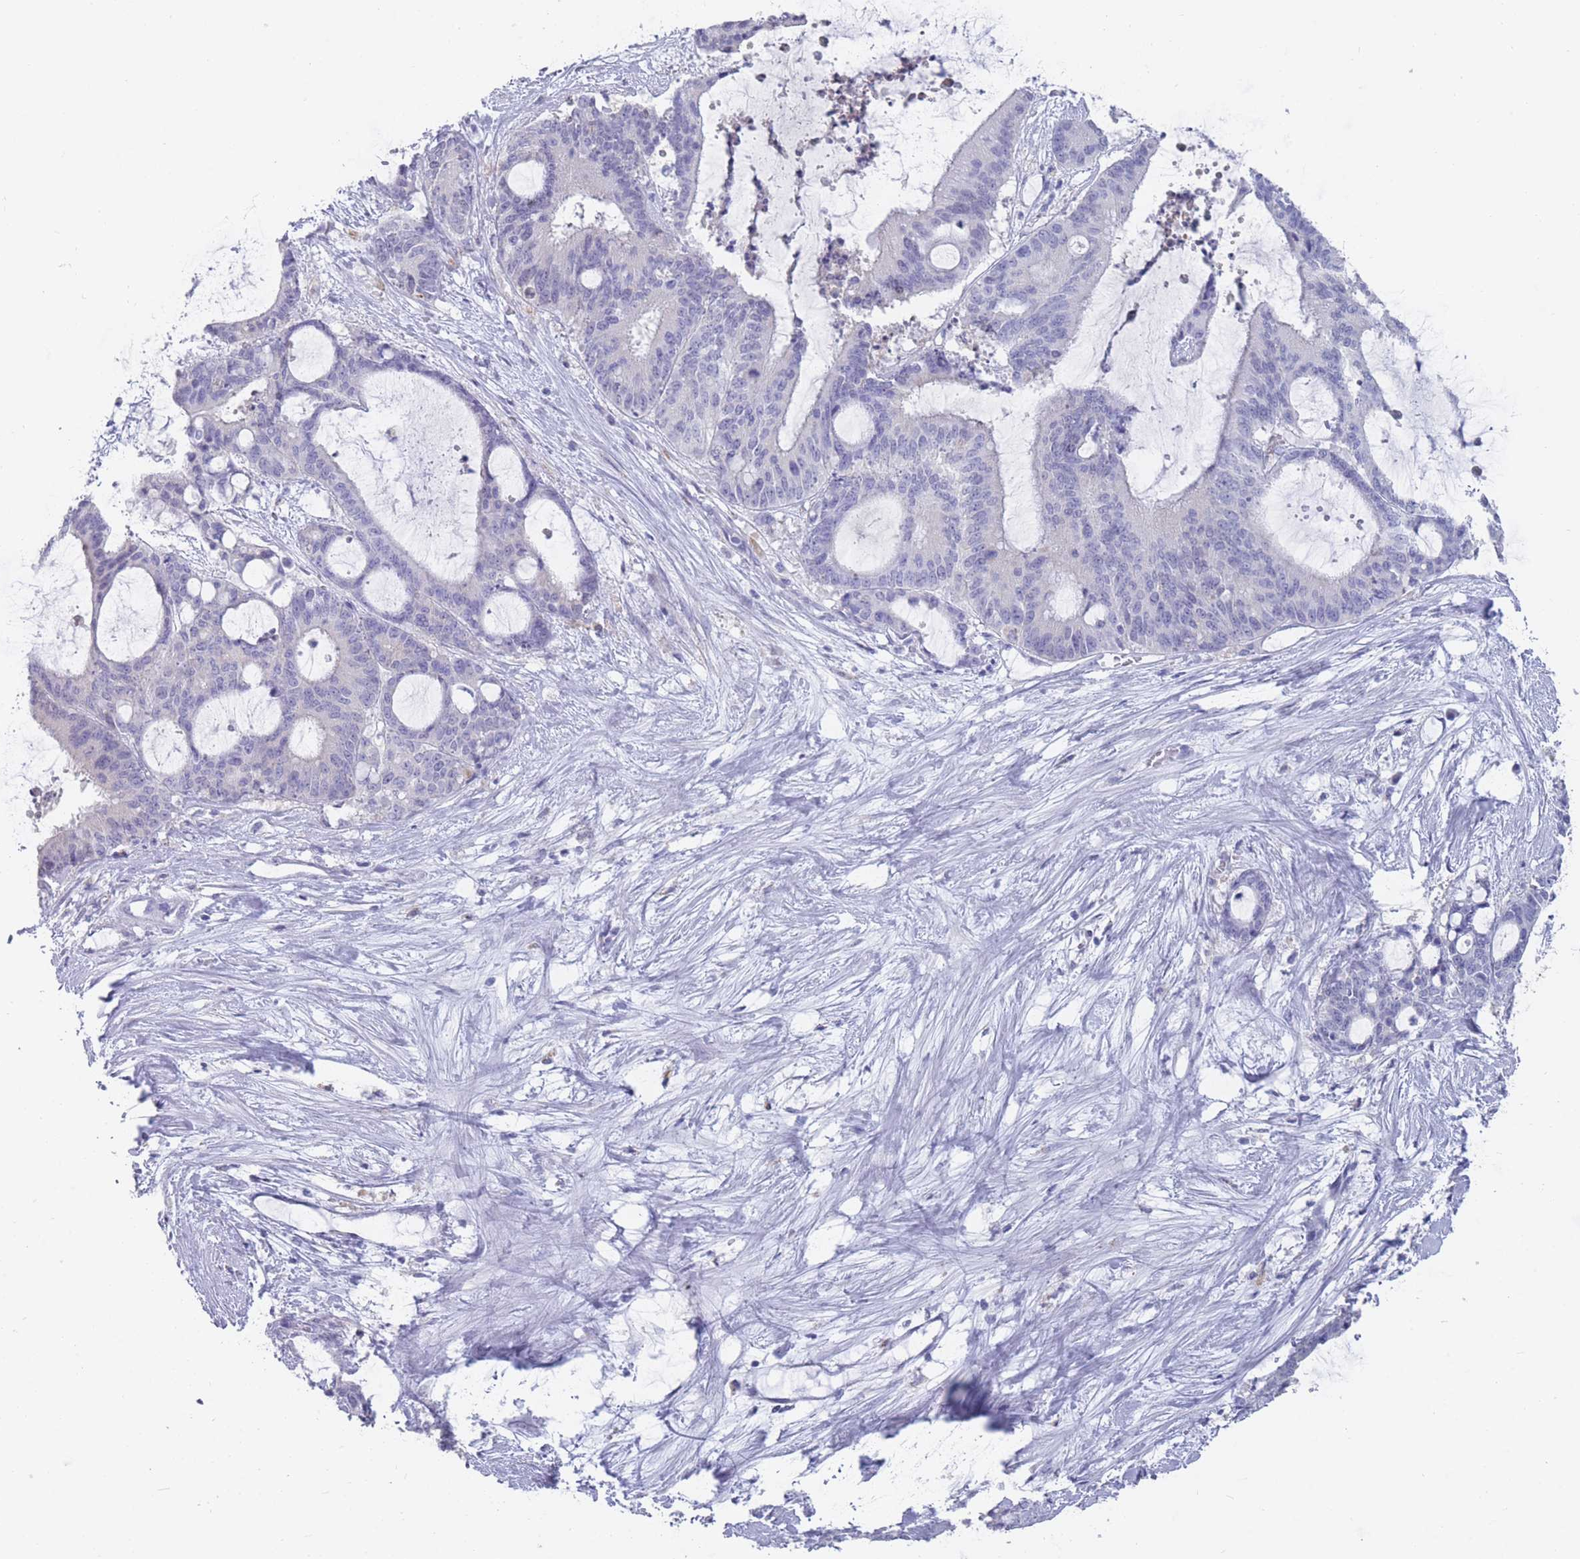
{"staining": {"intensity": "negative", "quantity": "none", "location": "none"}, "tissue": "liver cancer", "cell_type": "Tumor cells", "image_type": "cancer", "snomed": [{"axis": "morphology", "description": "Normal tissue, NOS"}, {"axis": "morphology", "description": "Cholangiocarcinoma"}, {"axis": "topography", "description": "Liver"}, {"axis": "topography", "description": "Peripheral nerve tissue"}], "caption": "Tumor cells show no significant protein expression in cholangiocarcinoma (liver).", "gene": "CYP51A1", "patient": {"sex": "female", "age": 73}}